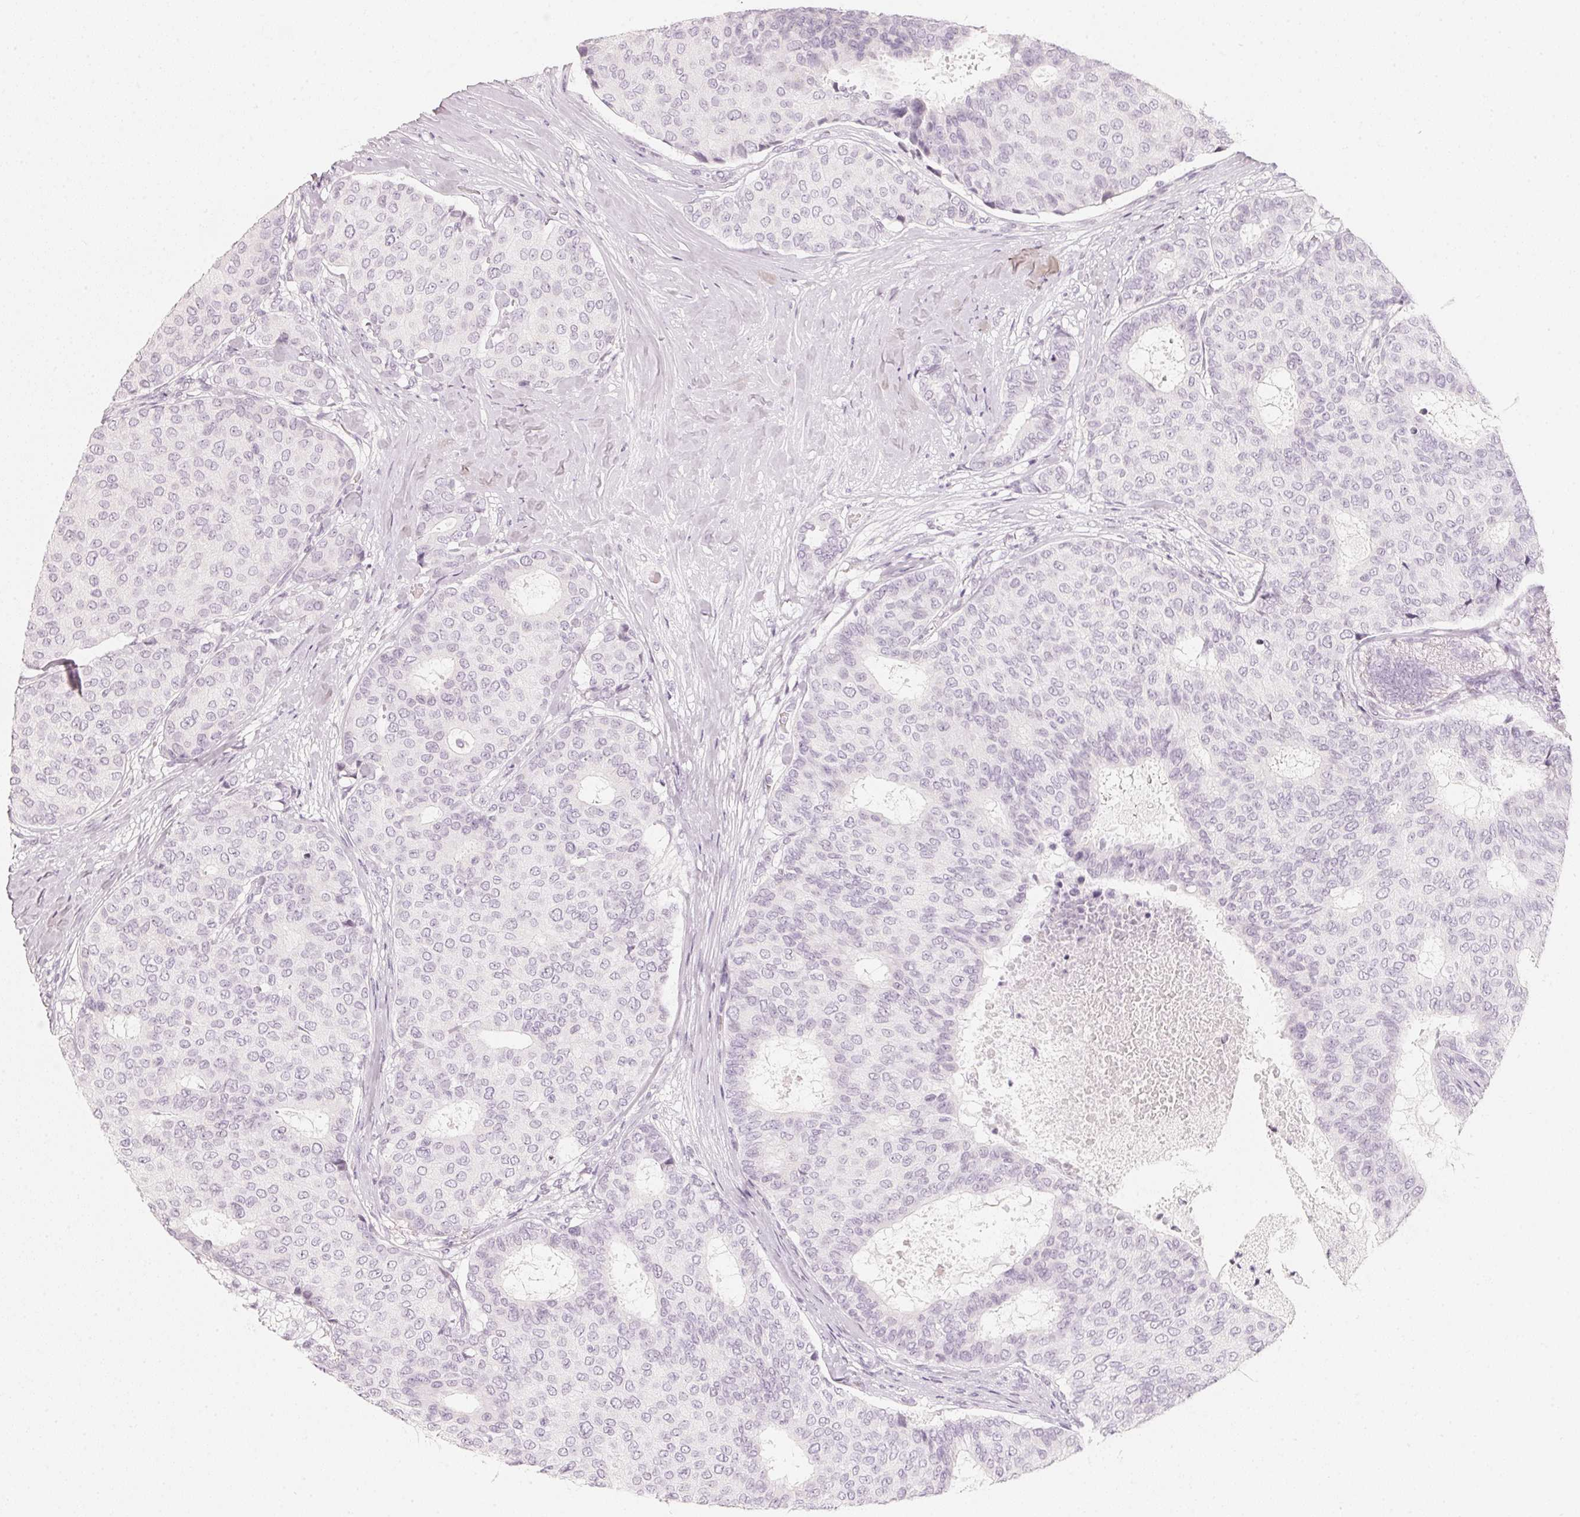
{"staining": {"intensity": "negative", "quantity": "none", "location": "none"}, "tissue": "breast cancer", "cell_type": "Tumor cells", "image_type": "cancer", "snomed": [{"axis": "morphology", "description": "Duct carcinoma"}, {"axis": "topography", "description": "Breast"}], "caption": "Immunohistochemistry (IHC) histopathology image of breast invasive ductal carcinoma stained for a protein (brown), which displays no expression in tumor cells. (Brightfield microscopy of DAB immunohistochemistry (IHC) at high magnification).", "gene": "SLC22A8", "patient": {"sex": "female", "age": 75}}